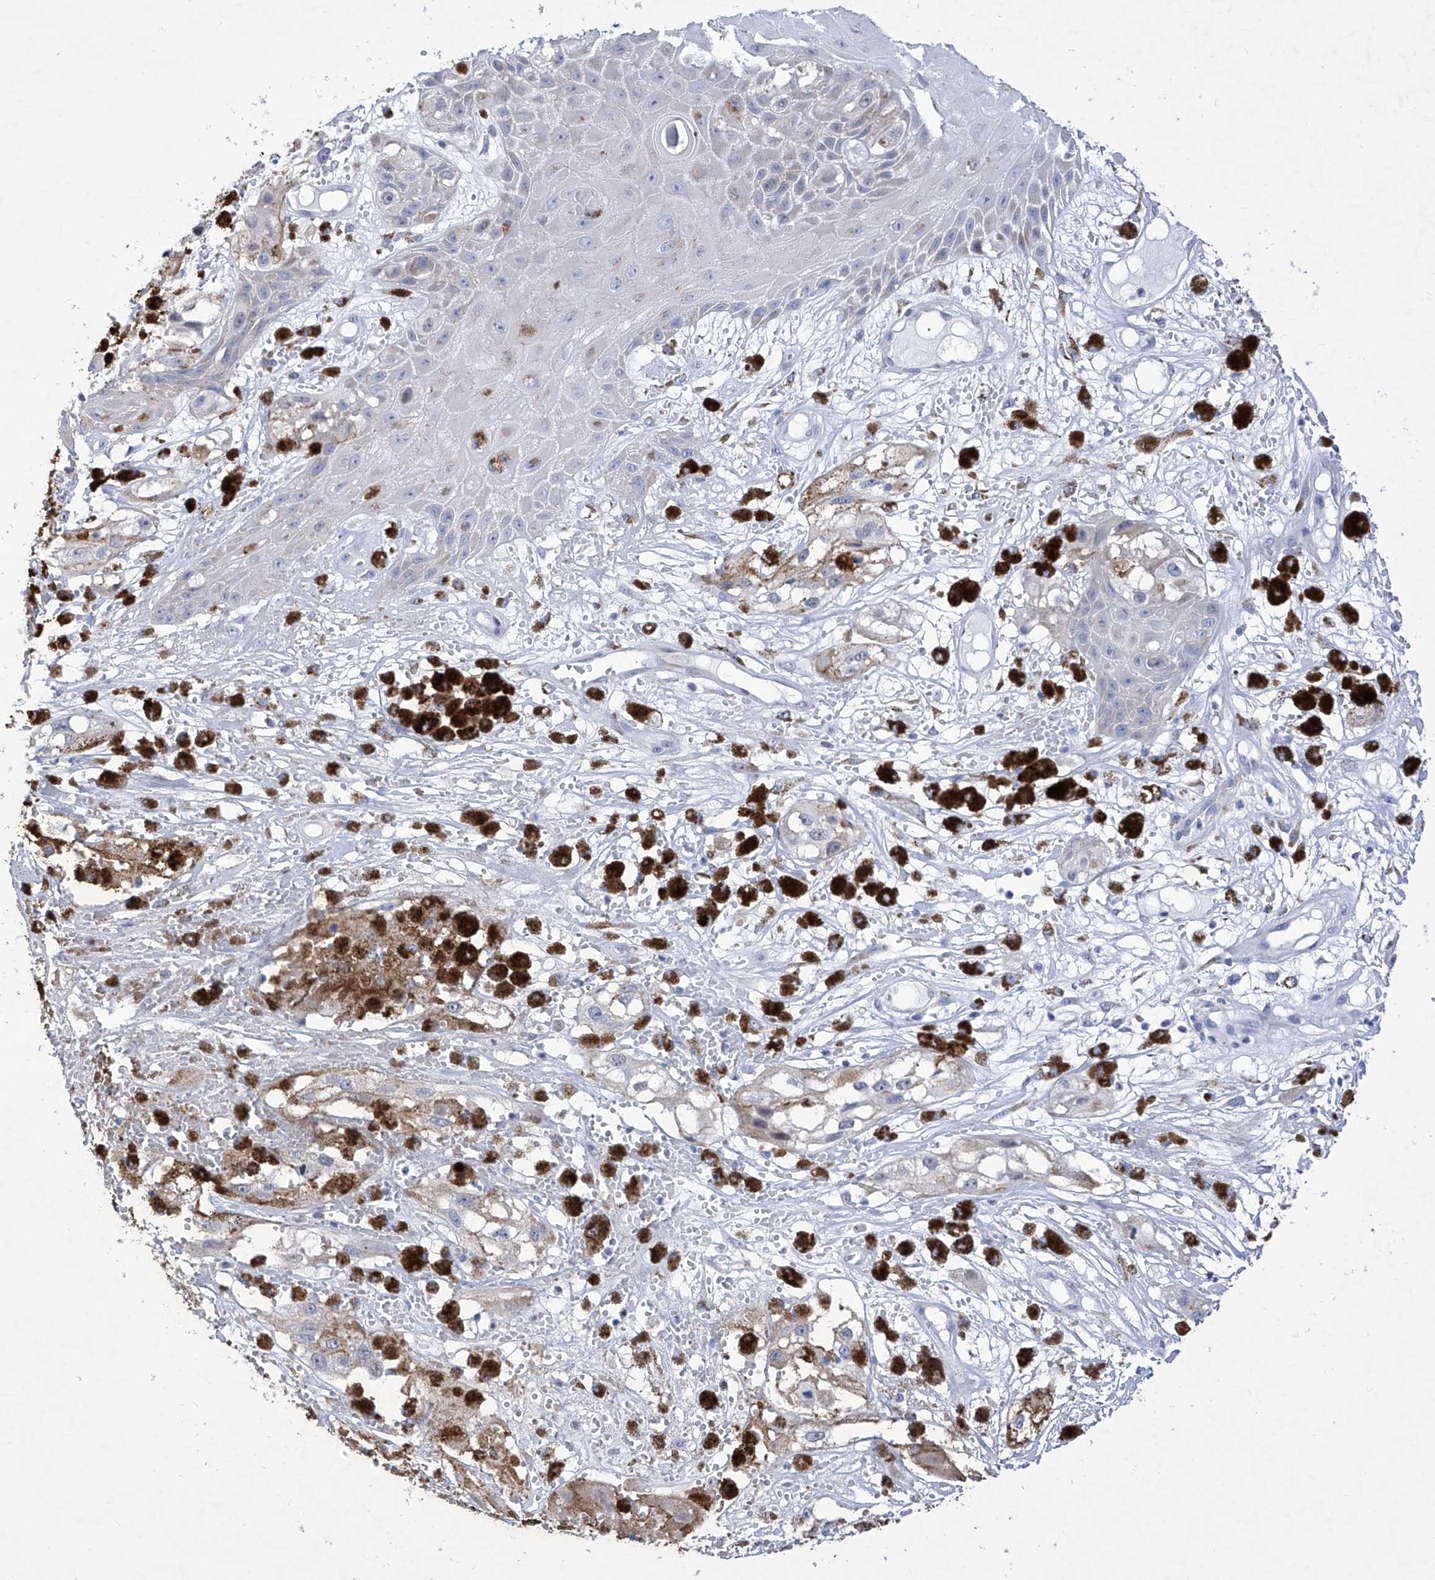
{"staining": {"intensity": "negative", "quantity": "none", "location": "none"}, "tissue": "melanoma", "cell_type": "Tumor cells", "image_type": "cancer", "snomed": [{"axis": "morphology", "description": "Malignant melanoma, NOS"}, {"axis": "topography", "description": "Skin"}], "caption": "There is no significant positivity in tumor cells of melanoma.", "gene": "C1orf87", "patient": {"sex": "male", "age": 88}}